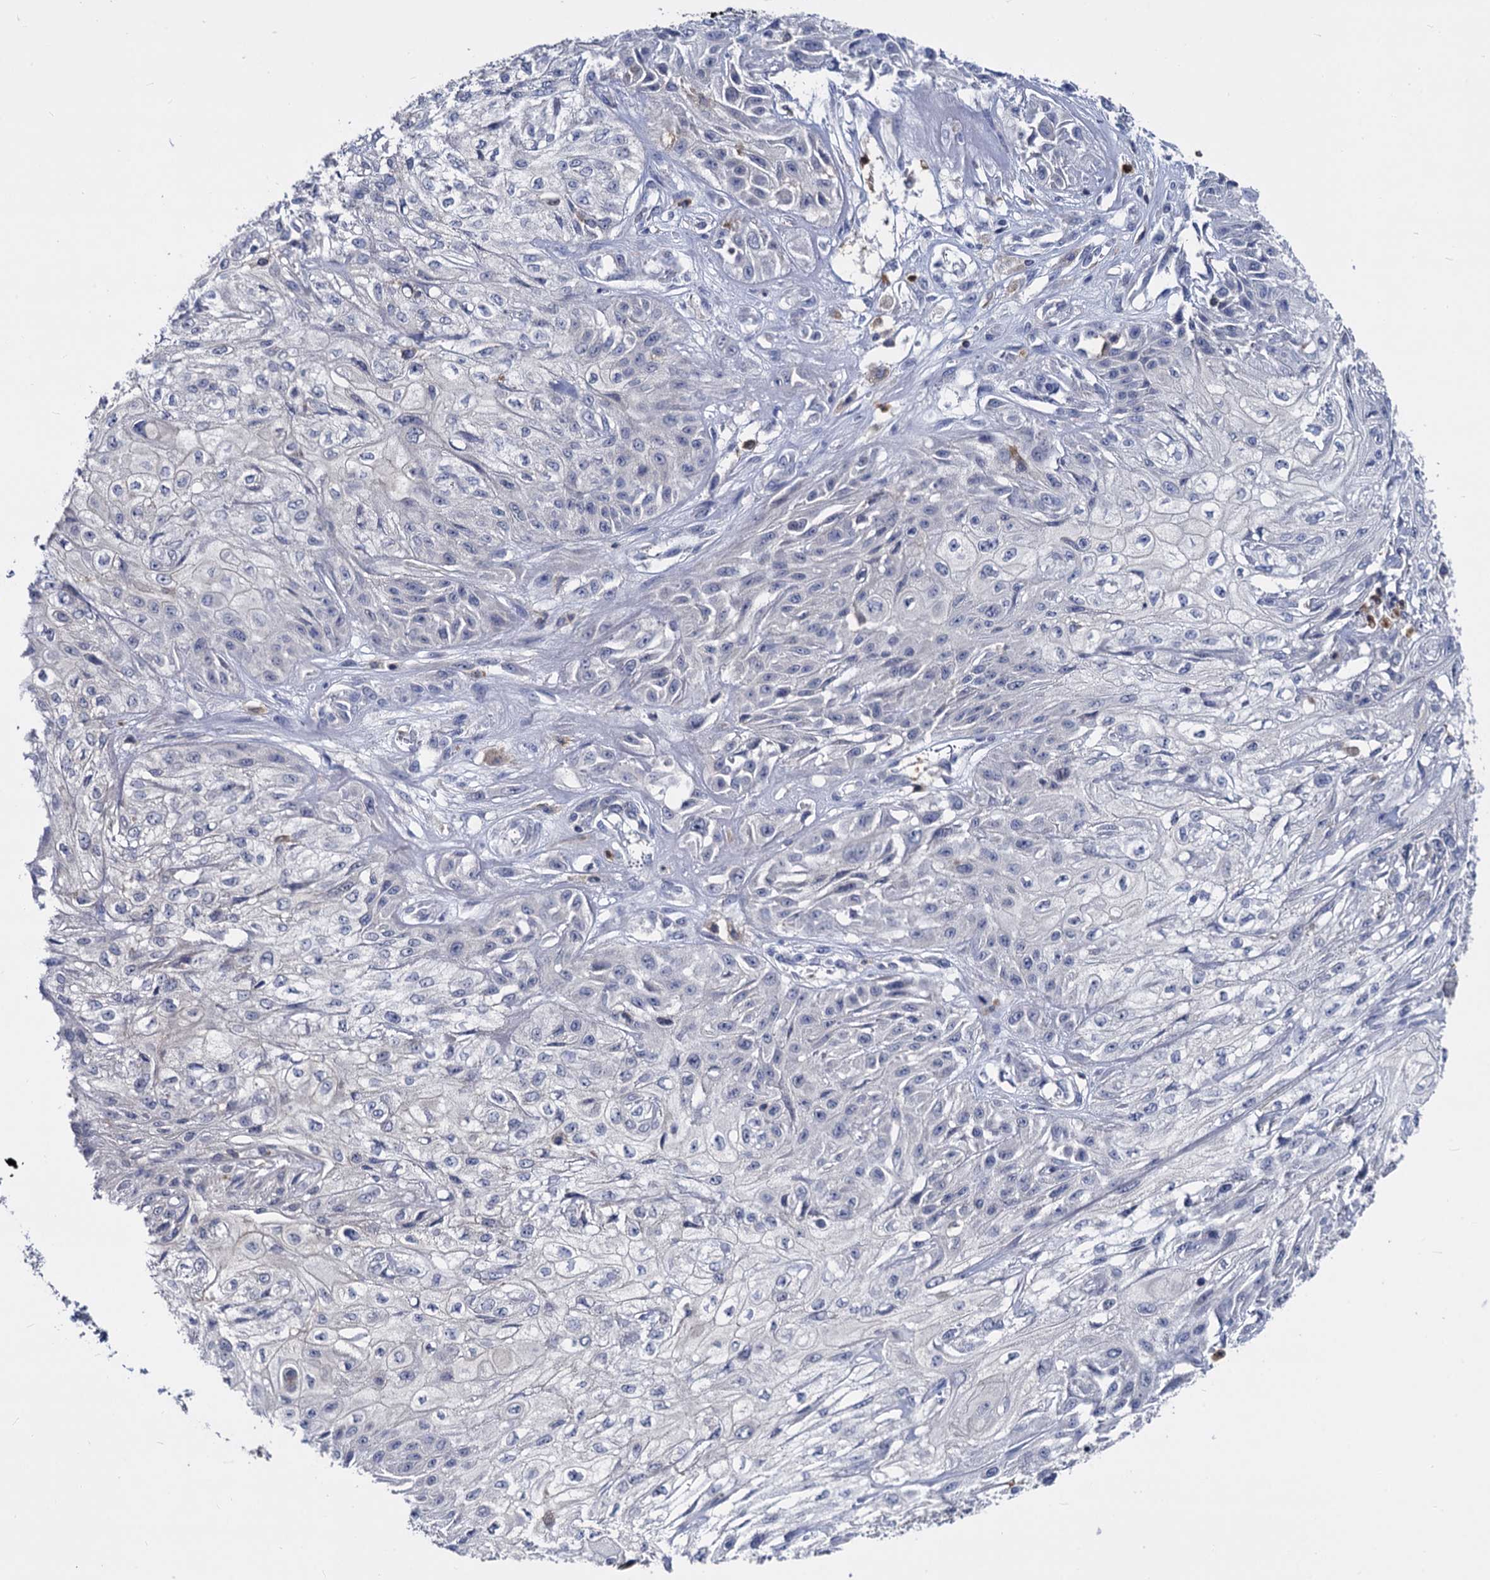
{"staining": {"intensity": "negative", "quantity": "none", "location": "none"}, "tissue": "skin cancer", "cell_type": "Tumor cells", "image_type": "cancer", "snomed": [{"axis": "morphology", "description": "Squamous cell carcinoma, NOS"}, {"axis": "morphology", "description": "Squamous cell carcinoma, metastatic, NOS"}, {"axis": "topography", "description": "Skin"}, {"axis": "topography", "description": "Lymph node"}], "caption": "This is an immunohistochemistry (IHC) image of skin cancer (squamous cell carcinoma). There is no staining in tumor cells.", "gene": "RHOG", "patient": {"sex": "male", "age": 75}}